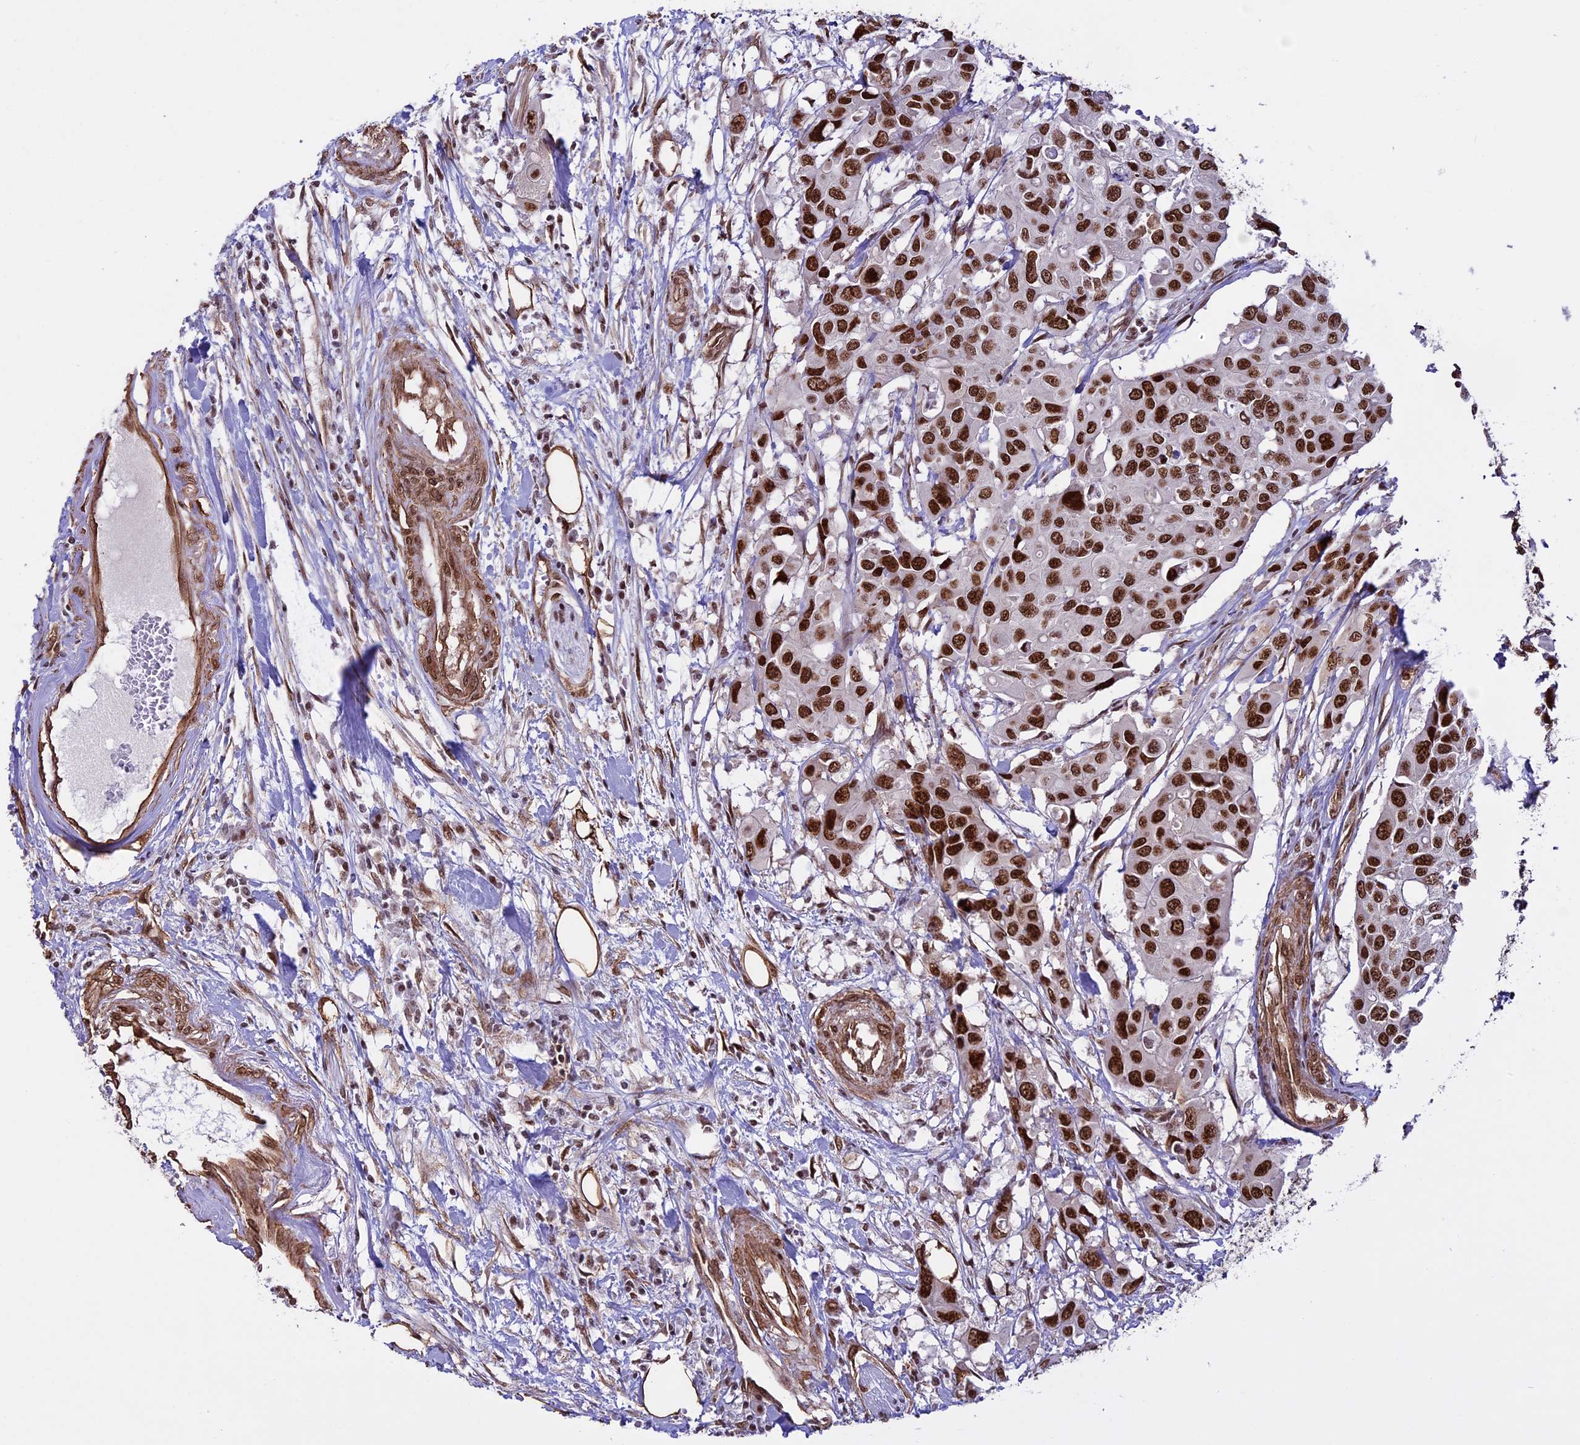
{"staining": {"intensity": "strong", "quantity": ">75%", "location": "nuclear"}, "tissue": "colorectal cancer", "cell_type": "Tumor cells", "image_type": "cancer", "snomed": [{"axis": "morphology", "description": "Adenocarcinoma, NOS"}, {"axis": "topography", "description": "Colon"}], "caption": "IHC micrograph of colorectal cancer stained for a protein (brown), which reveals high levels of strong nuclear positivity in approximately >75% of tumor cells.", "gene": "MPHOSPH8", "patient": {"sex": "male", "age": 77}}